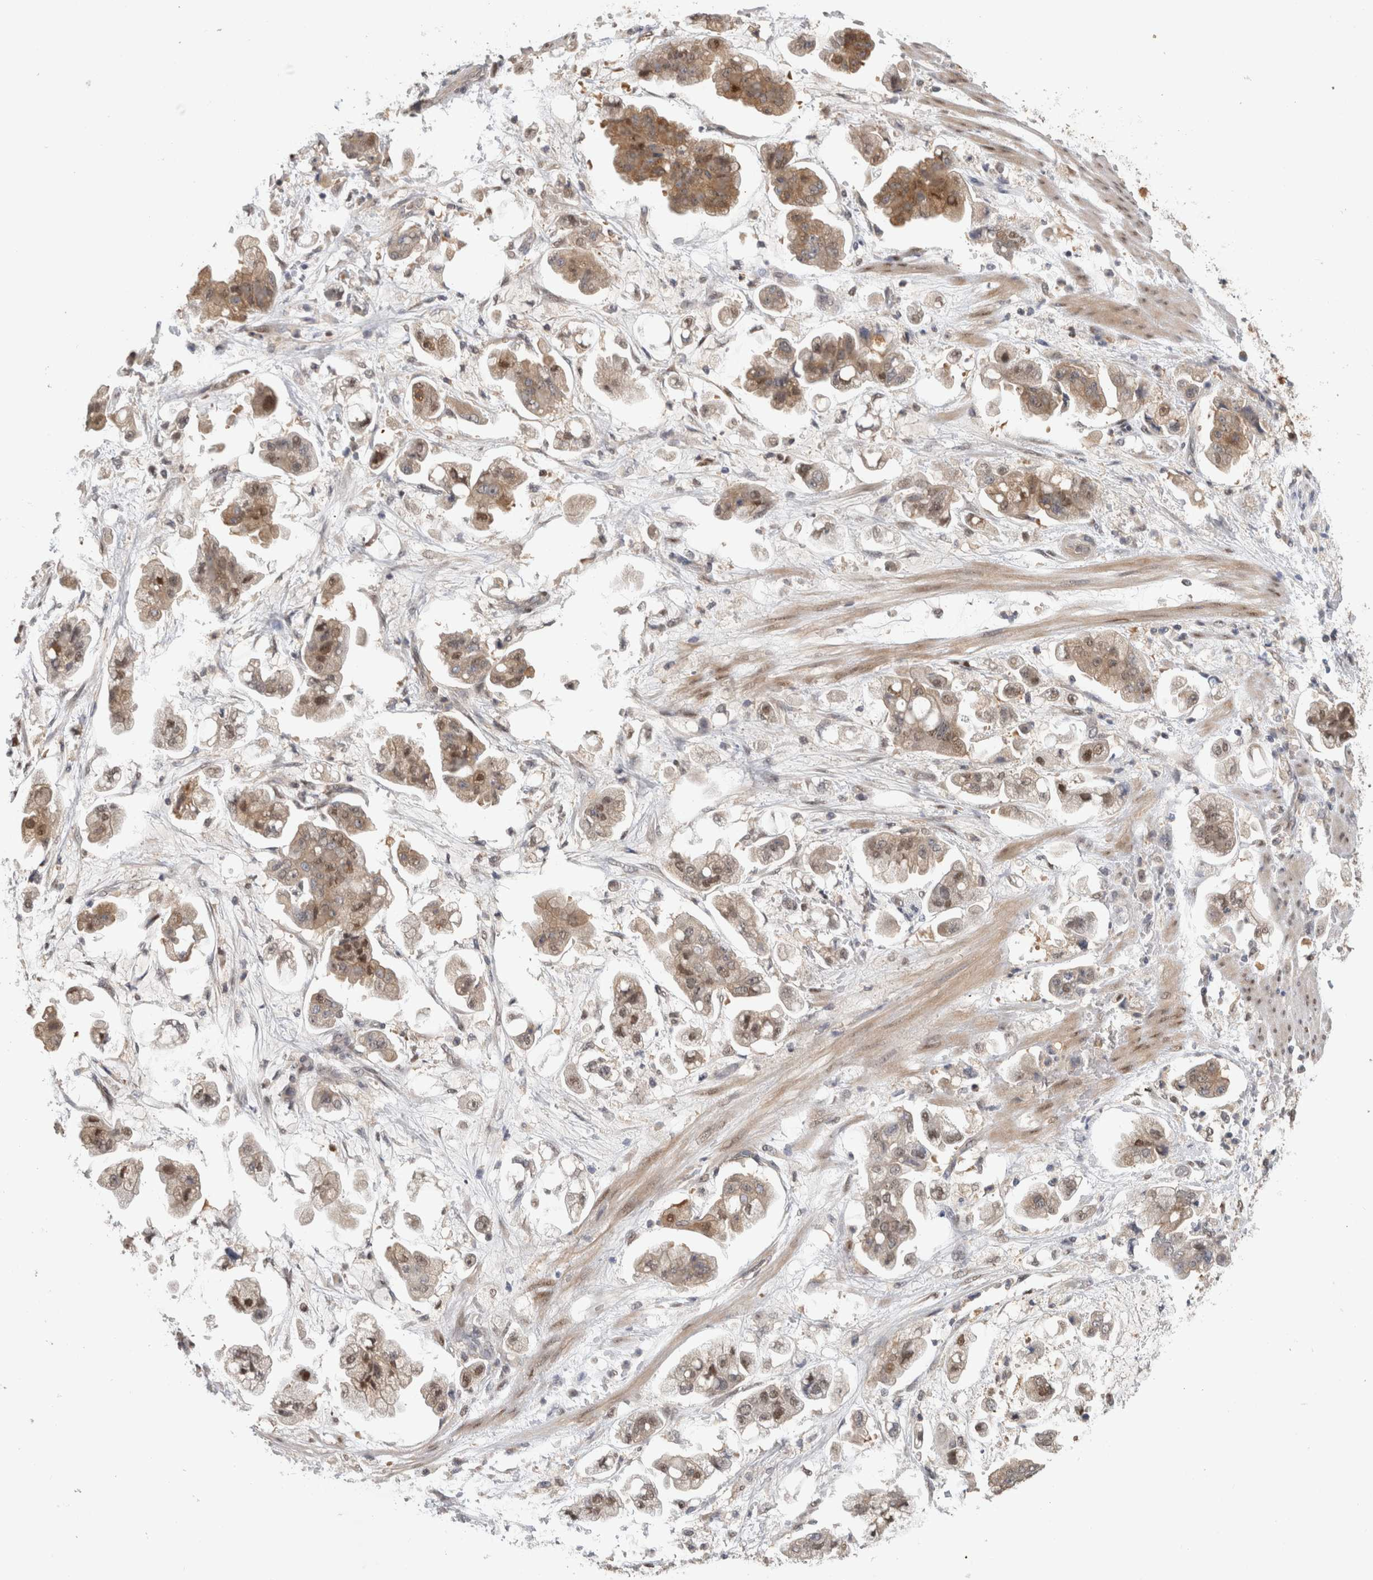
{"staining": {"intensity": "moderate", "quantity": ">75%", "location": "cytoplasmic/membranous,nuclear"}, "tissue": "stomach cancer", "cell_type": "Tumor cells", "image_type": "cancer", "snomed": [{"axis": "morphology", "description": "Adenocarcinoma, NOS"}, {"axis": "topography", "description": "Stomach"}], "caption": "The photomicrograph reveals a brown stain indicating the presence of a protein in the cytoplasmic/membranous and nuclear of tumor cells in stomach cancer.", "gene": "PIGP", "patient": {"sex": "male", "age": 62}}